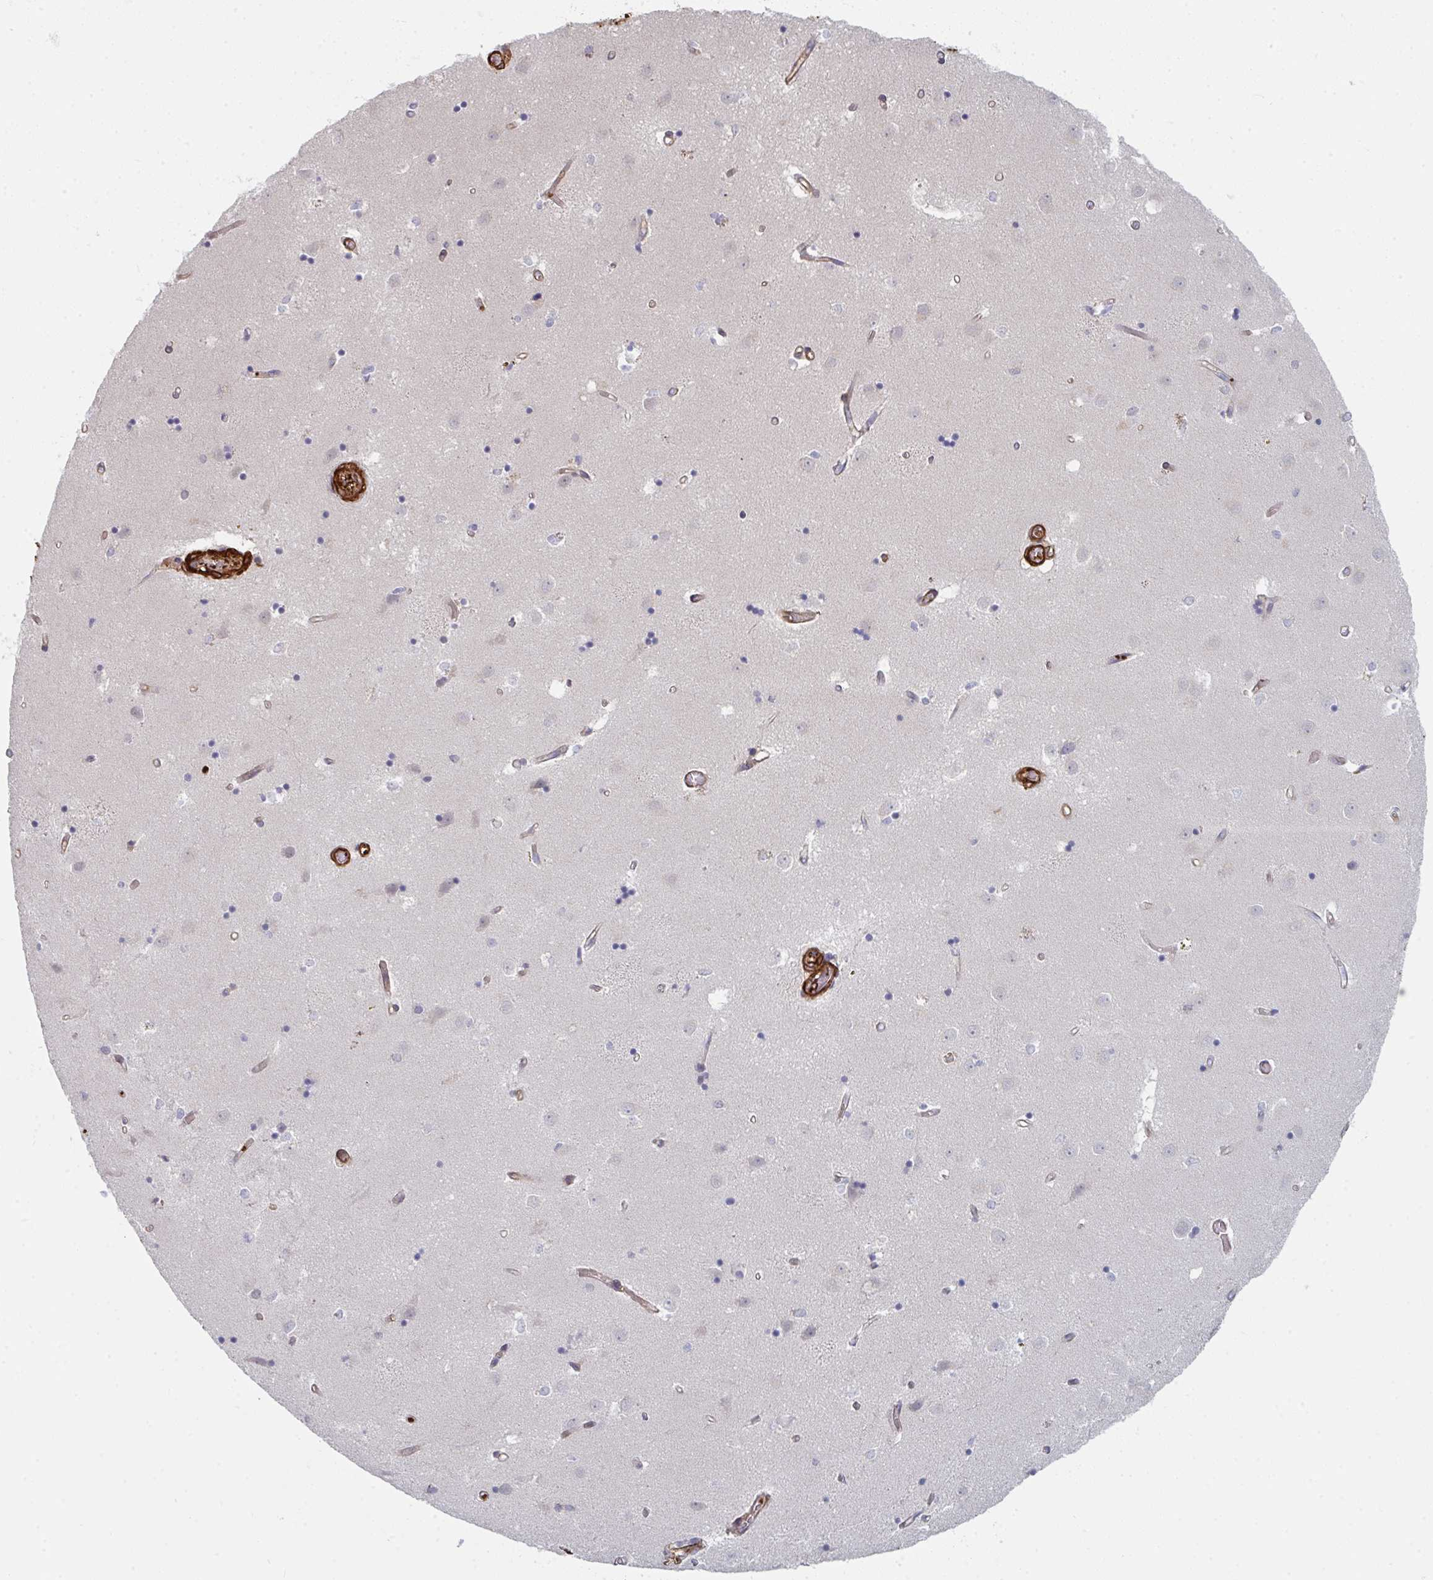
{"staining": {"intensity": "negative", "quantity": "none", "location": "none"}, "tissue": "caudate", "cell_type": "Glial cells", "image_type": "normal", "snomed": [{"axis": "morphology", "description": "Normal tissue, NOS"}, {"axis": "topography", "description": "Lateral ventricle wall"}], "caption": "DAB immunohistochemical staining of benign human caudate demonstrates no significant staining in glial cells. (DAB (3,3'-diaminobenzidine) immunohistochemistry (IHC), high magnification).", "gene": "NEURL4", "patient": {"sex": "male", "age": 54}}